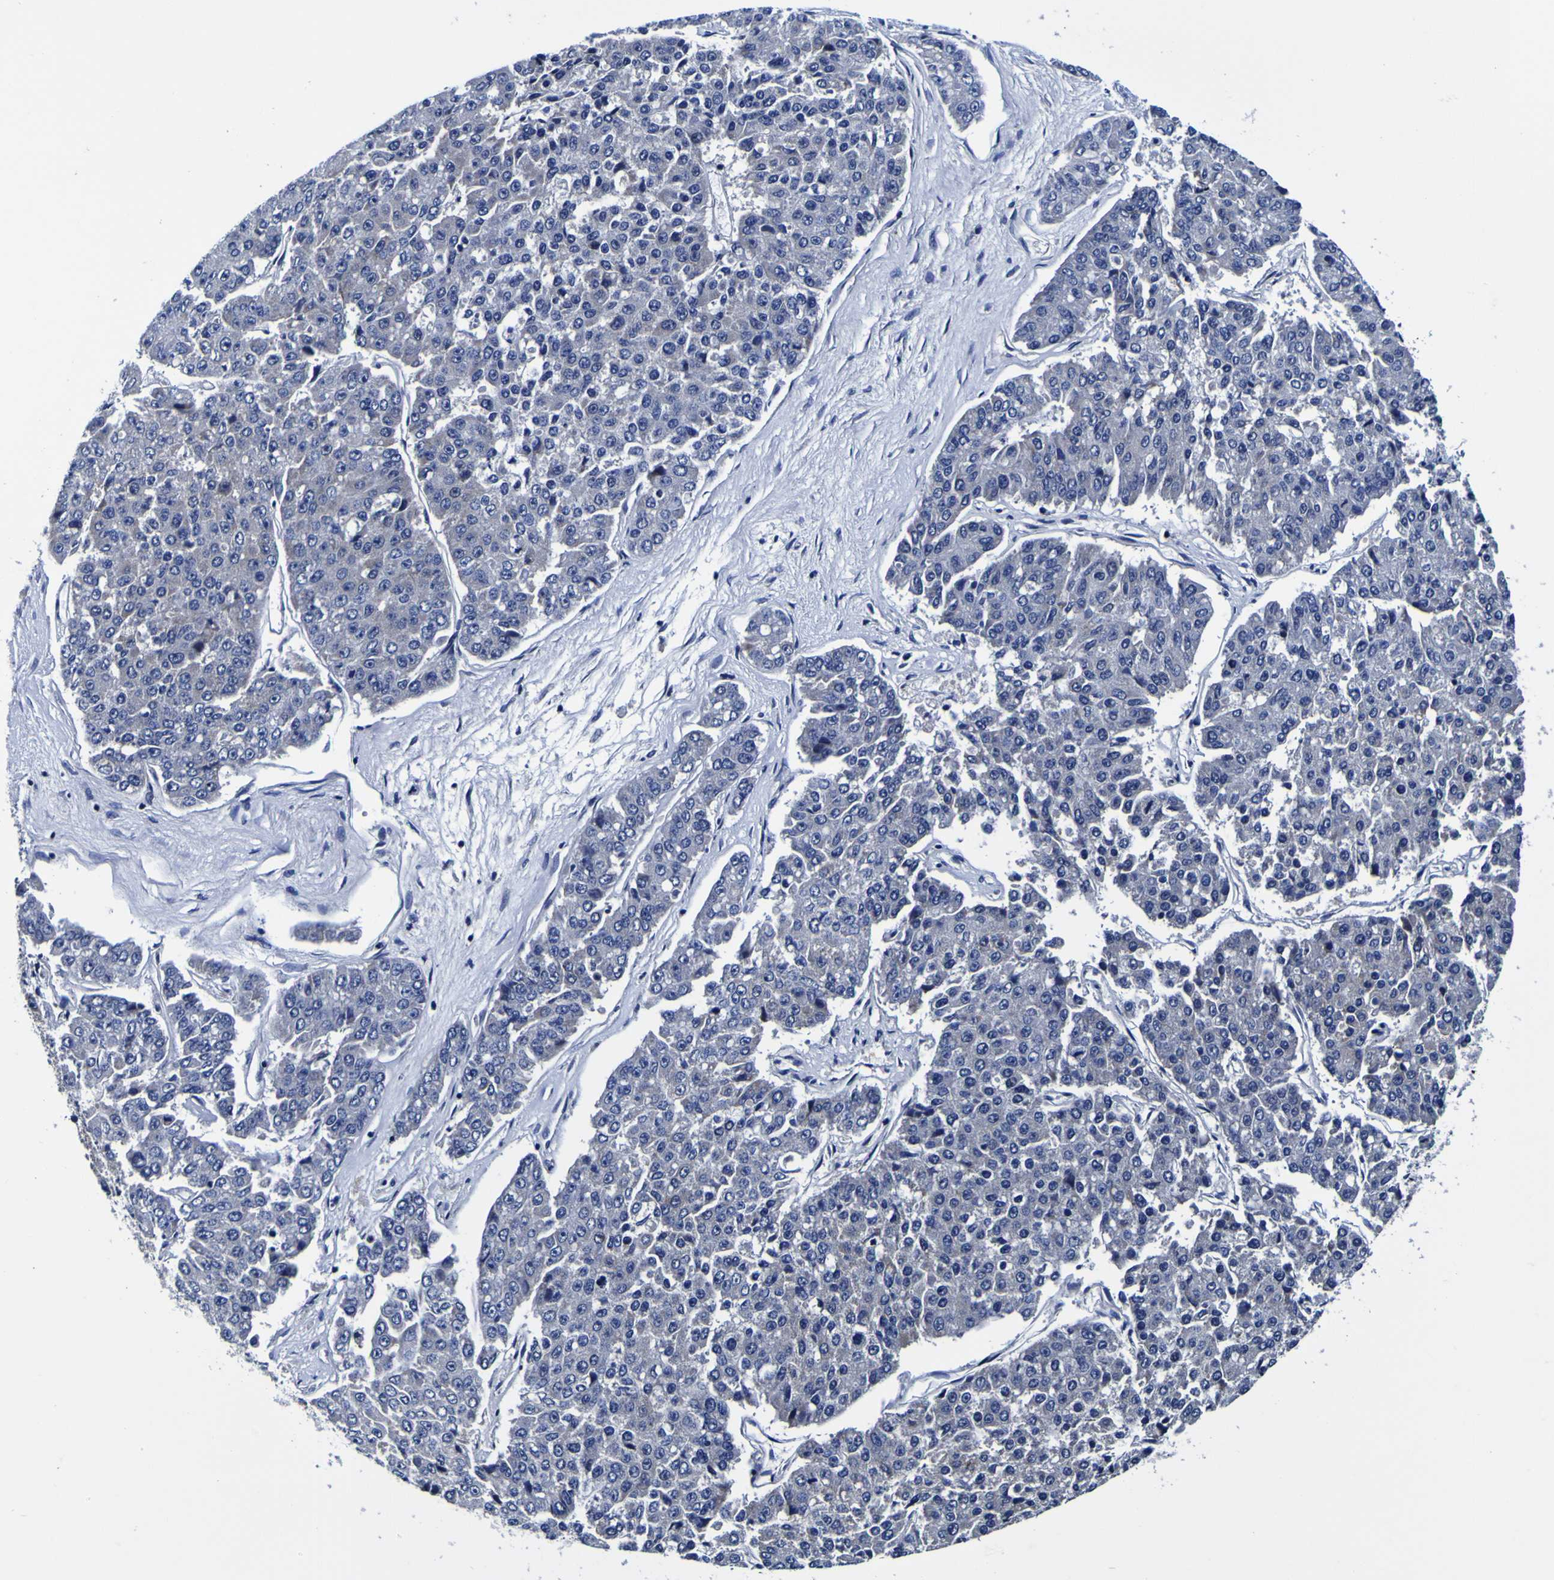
{"staining": {"intensity": "negative", "quantity": "none", "location": "none"}, "tissue": "pancreatic cancer", "cell_type": "Tumor cells", "image_type": "cancer", "snomed": [{"axis": "morphology", "description": "Adenocarcinoma, NOS"}, {"axis": "topography", "description": "Pancreas"}], "caption": "A histopathology image of human pancreatic cancer is negative for staining in tumor cells.", "gene": "PDLIM4", "patient": {"sex": "male", "age": 50}}